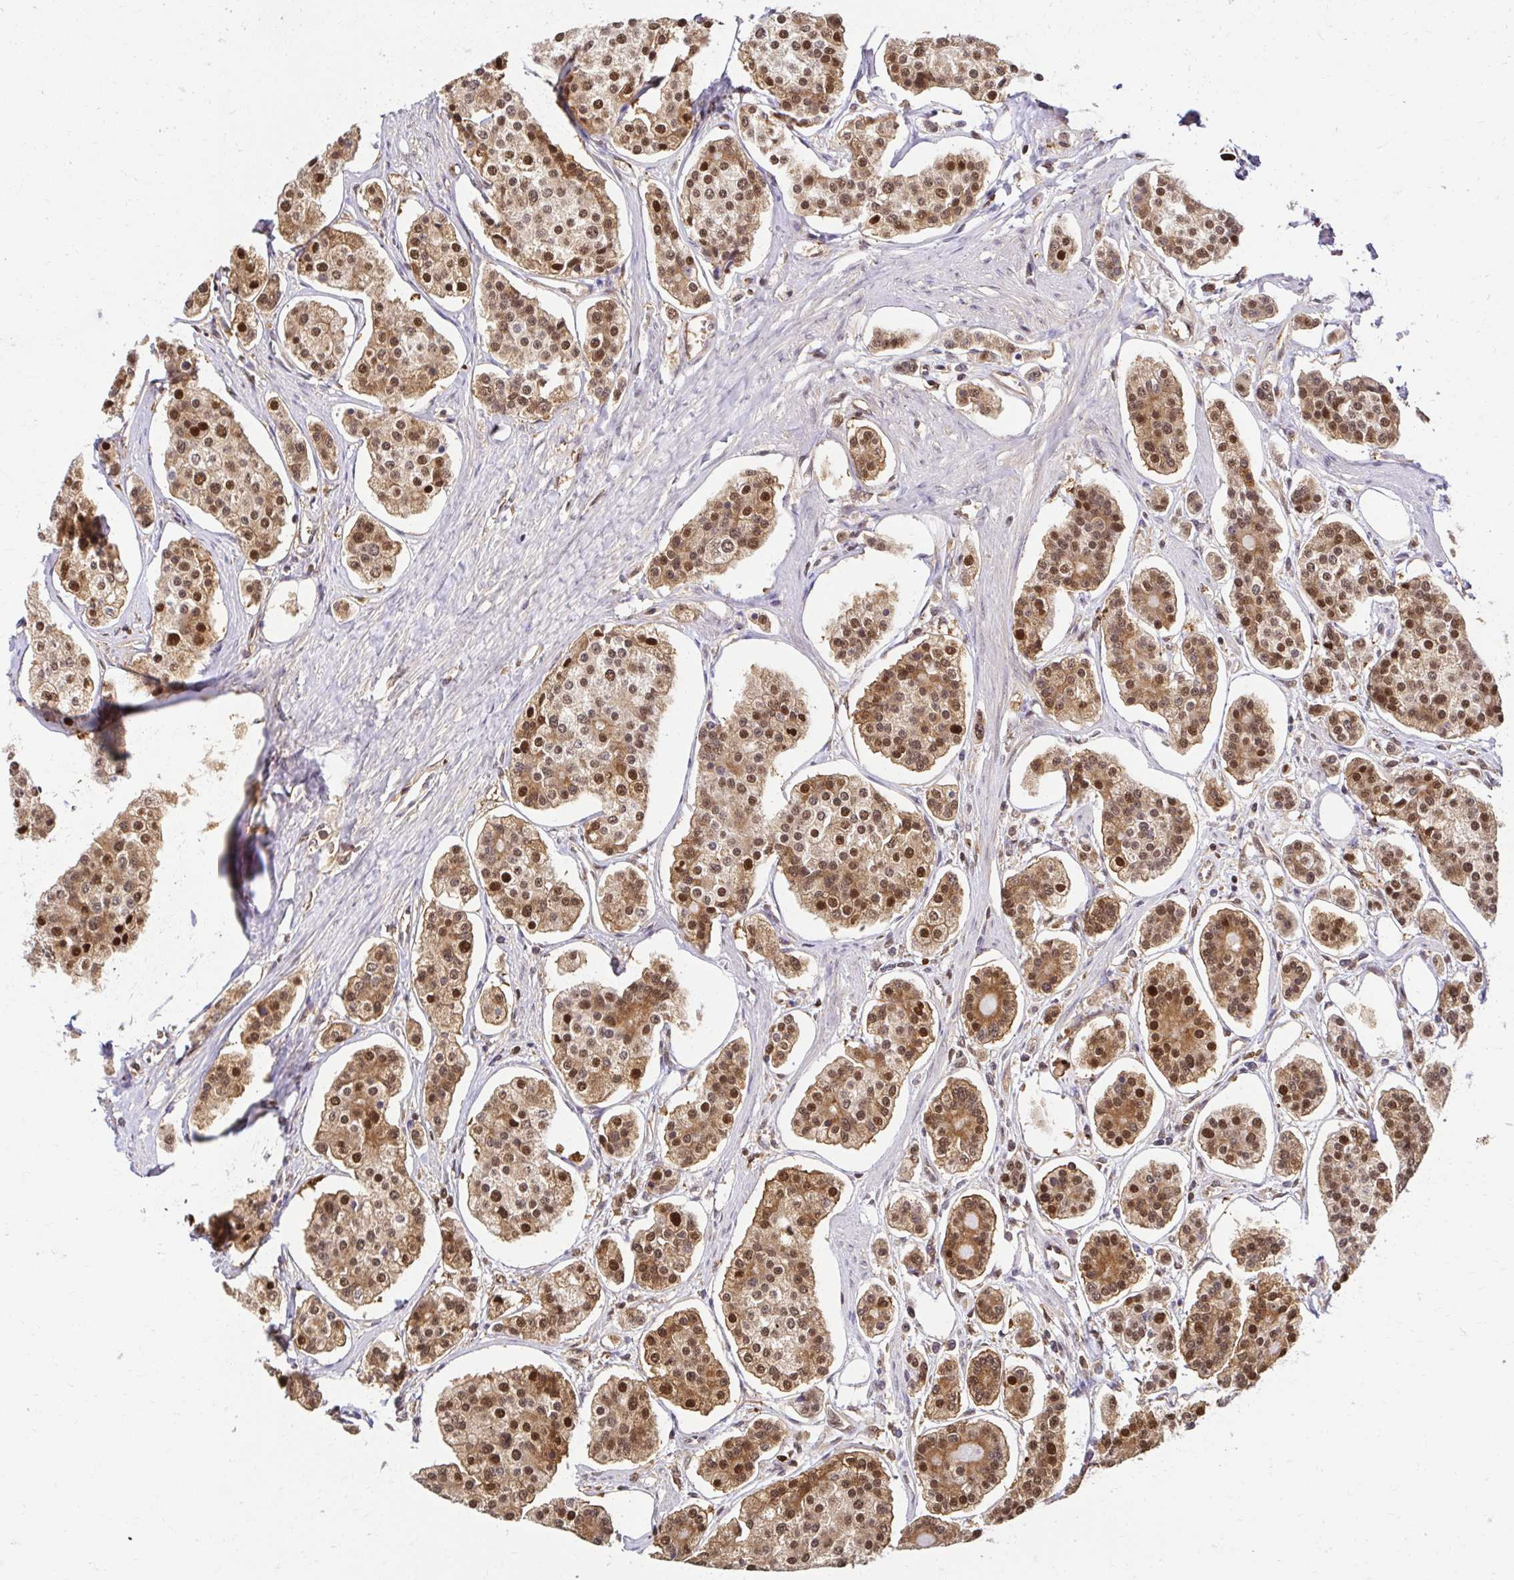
{"staining": {"intensity": "moderate", "quantity": ">75%", "location": "cytoplasmic/membranous,nuclear"}, "tissue": "carcinoid", "cell_type": "Tumor cells", "image_type": "cancer", "snomed": [{"axis": "morphology", "description": "Carcinoid, malignant, NOS"}, {"axis": "topography", "description": "Small intestine"}], "caption": "Immunohistochemical staining of carcinoid shows medium levels of moderate cytoplasmic/membranous and nuclear protein expression in about >75% of tumor cells.", "gene": "PSMA4", "patient": {"sex": "female", "age": 65}}